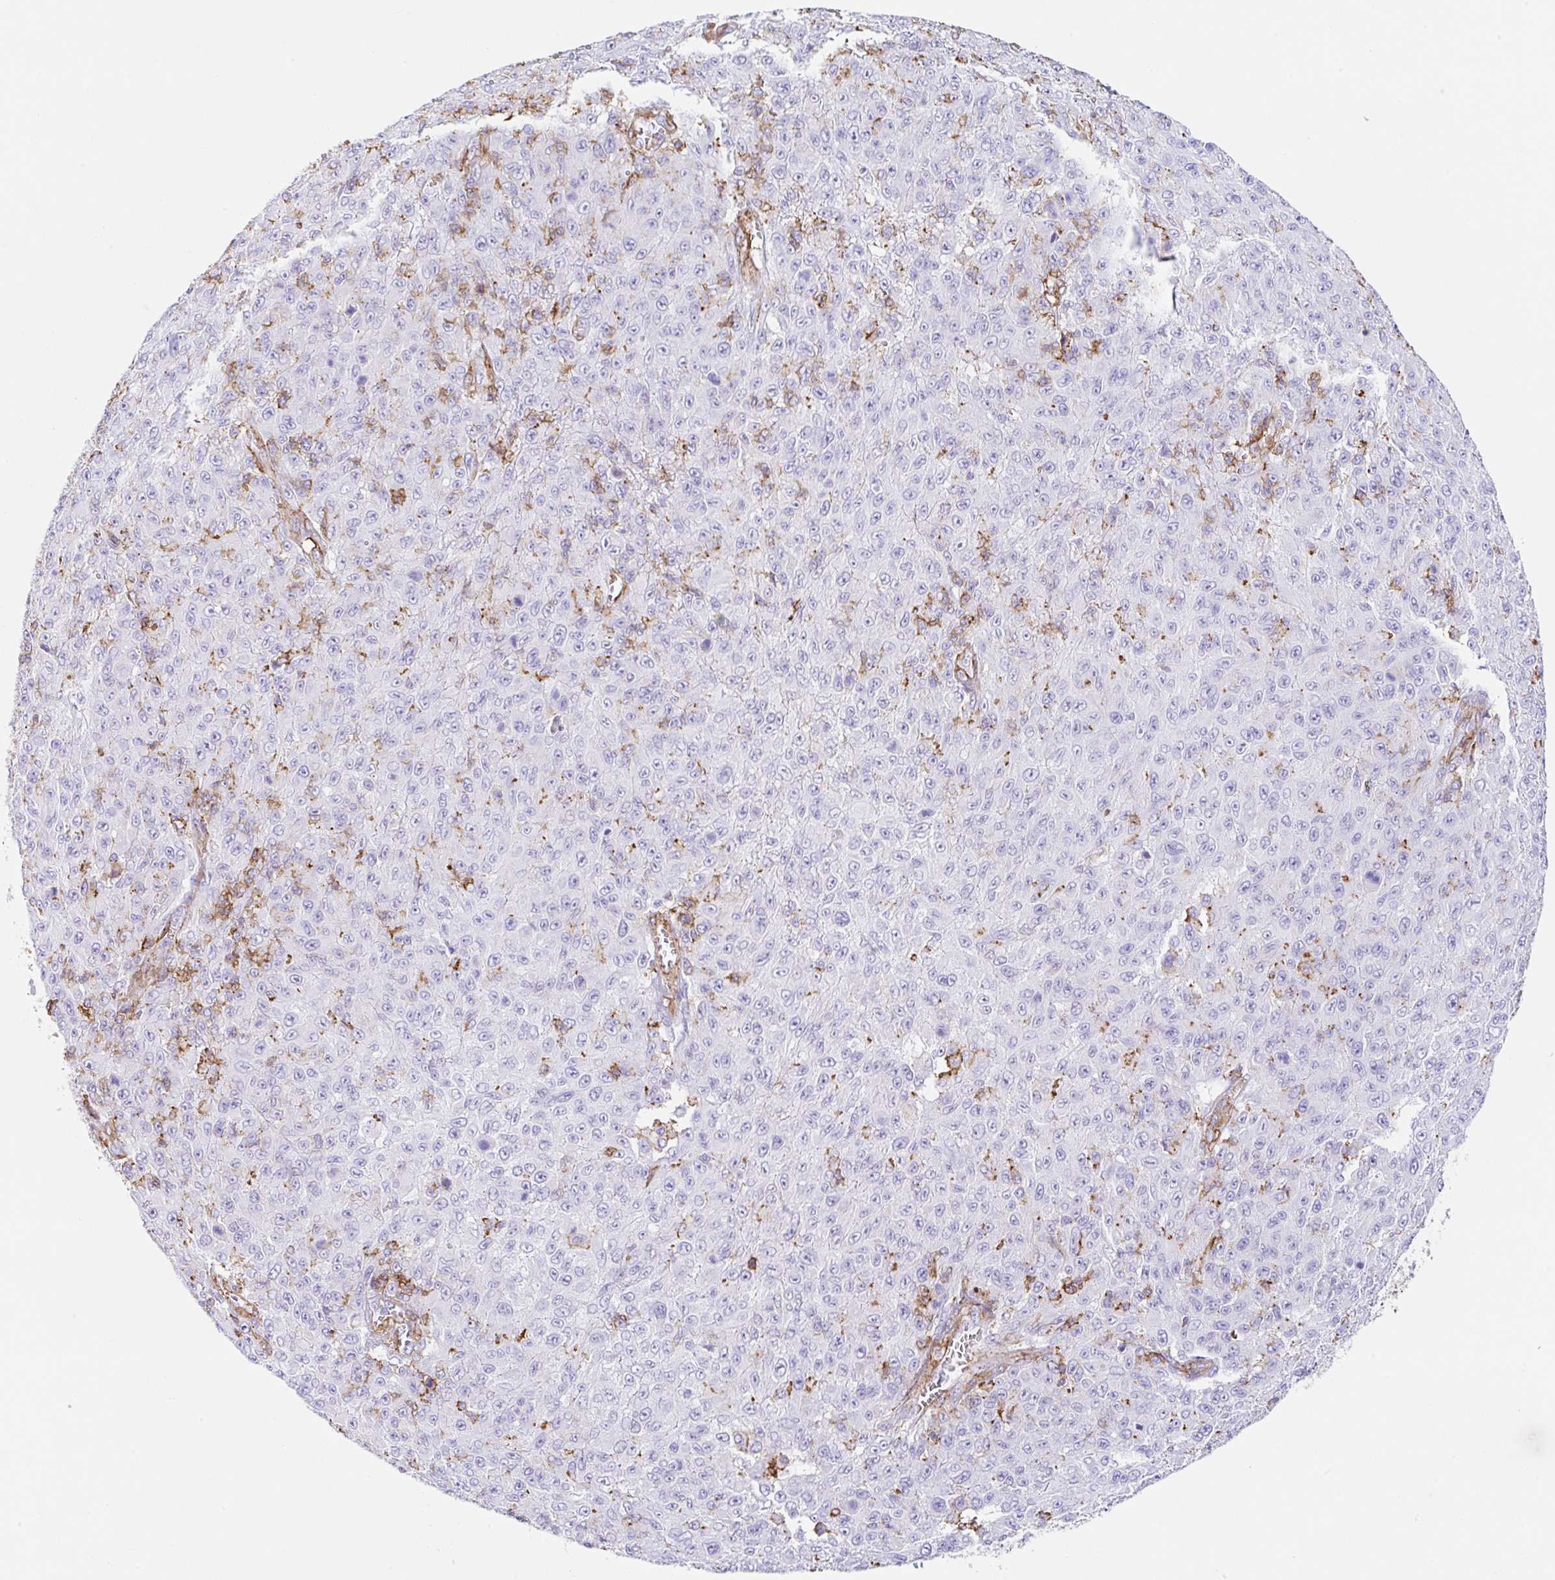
{"staining": {"intensity": "negative", "quantity": "none", "location": "none"}, "tissue": "melanoma", "cell_type": "Tumor cells", "image_type": "cancer", "snomed": [{"axis": "morphology", "description": "Malignant melanoma, NOS"}, {"axis": "topography", "description": "Skin"}], "caption": "Protein analysis of melanoma displays no significant expression in tumor cells.", "gene": "MTTP", "patient": {"sex": "male", "age": 46}}